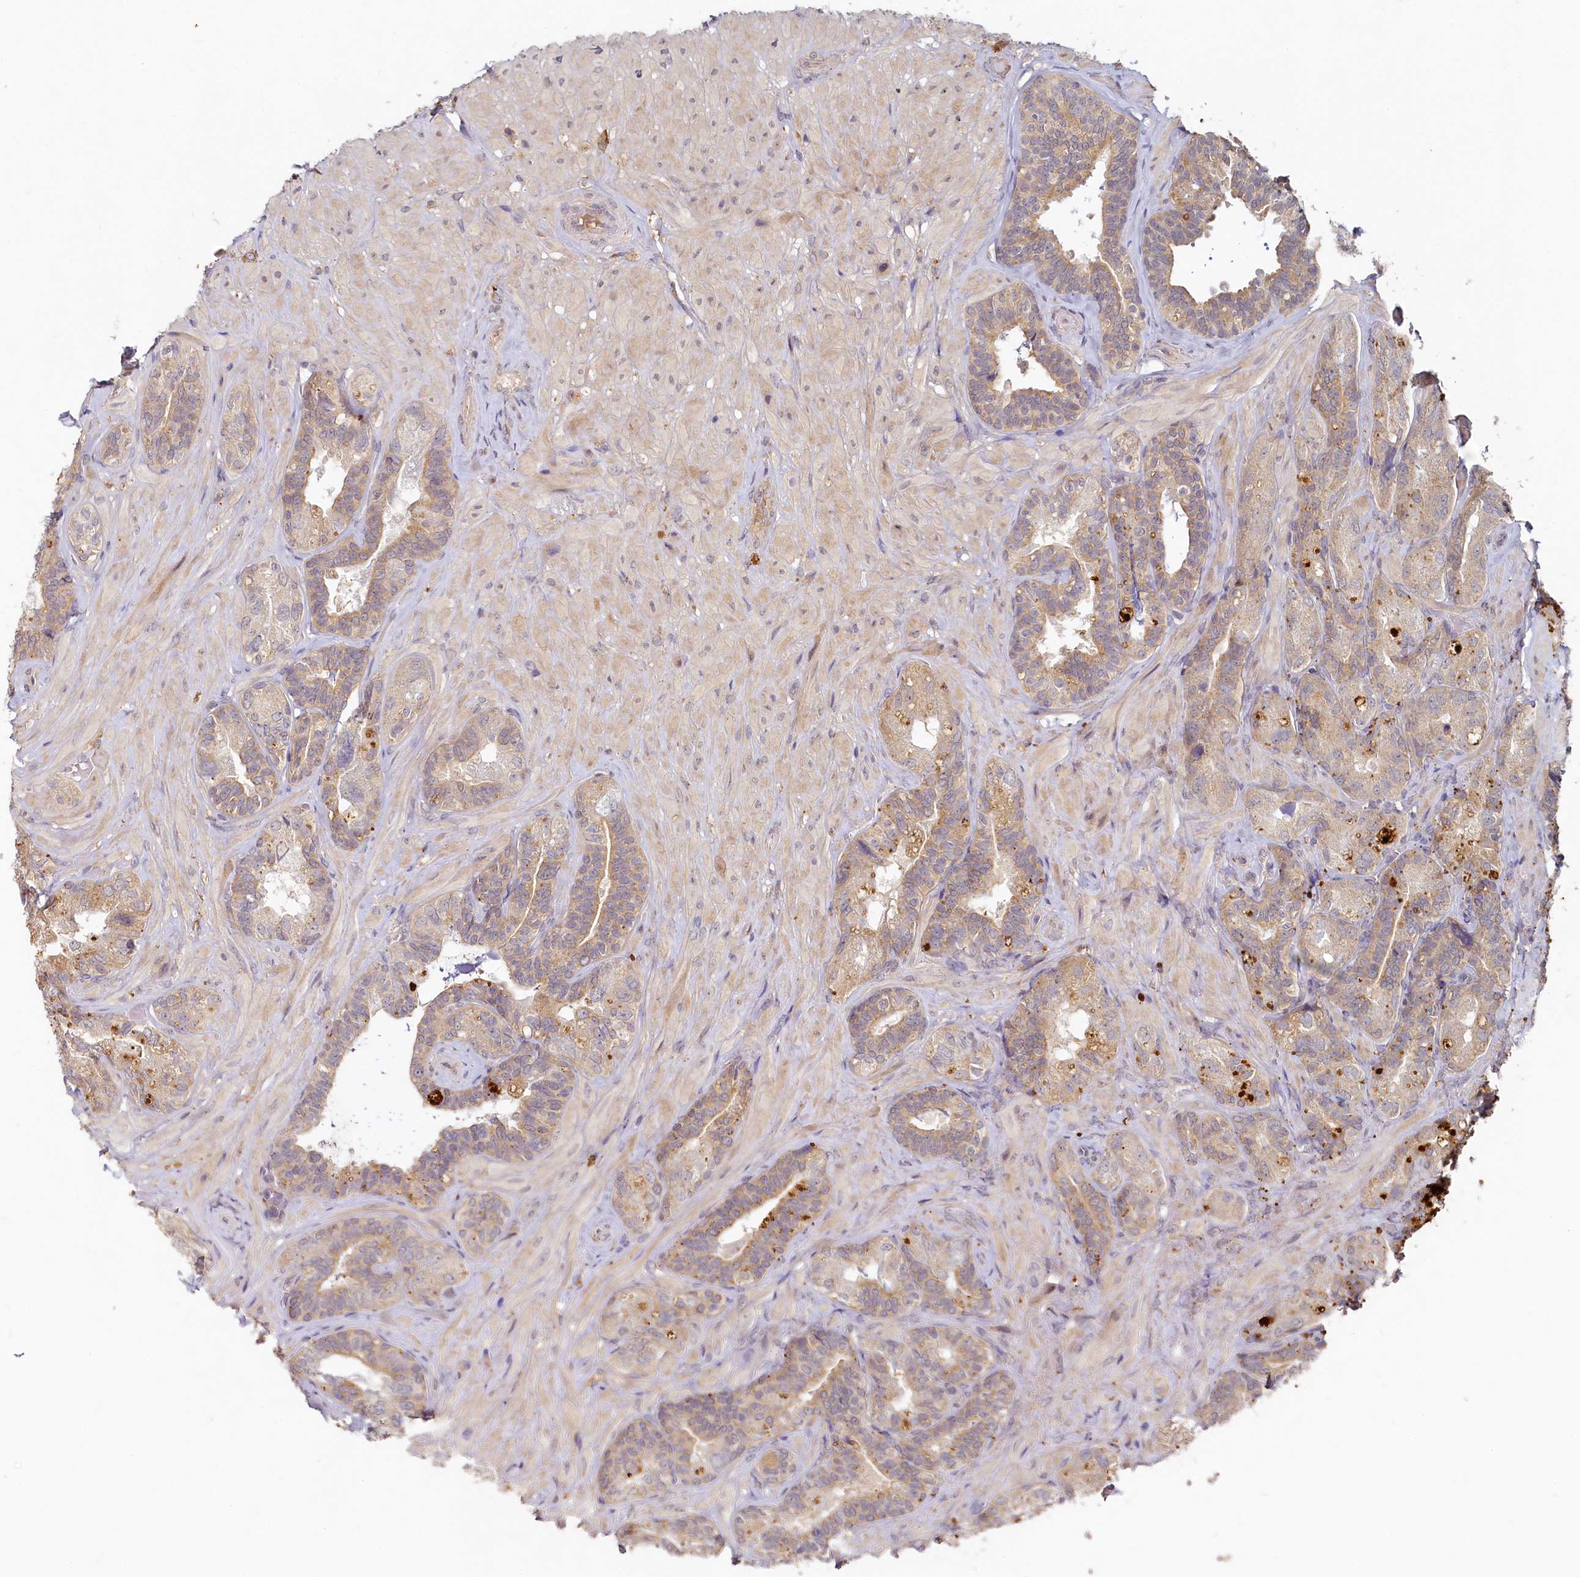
{"staining": {"intensity": "moderate", "quantity": "25%-75%", "location": "cytoplasmic/membranous"}, "tissue": "seminal vesicle", "cell_type": "Glandular cells", "image_type": "normal", "snomed": [{"axis": "morphology", "description": "Normal tissue, NOS"}, {"axis": "topography", "description": "Prostate and seminal vesicle, NOS"}, {"axis": "topography", "description": "Prostate"}, {"axis": "topography", "description": "Seminal veicle"}], "caption": "The image reveals a brown stain indicating the presence of a protein in the cytoplasmic/membranous of glandular cells in seminal vesicle. (Stains: DAB in brown, nuclei in blue, Microscopy: brightfield microscopy at high magnification).", "gene": "HERC3", "patient": {"sex": "male", "age": 67}}